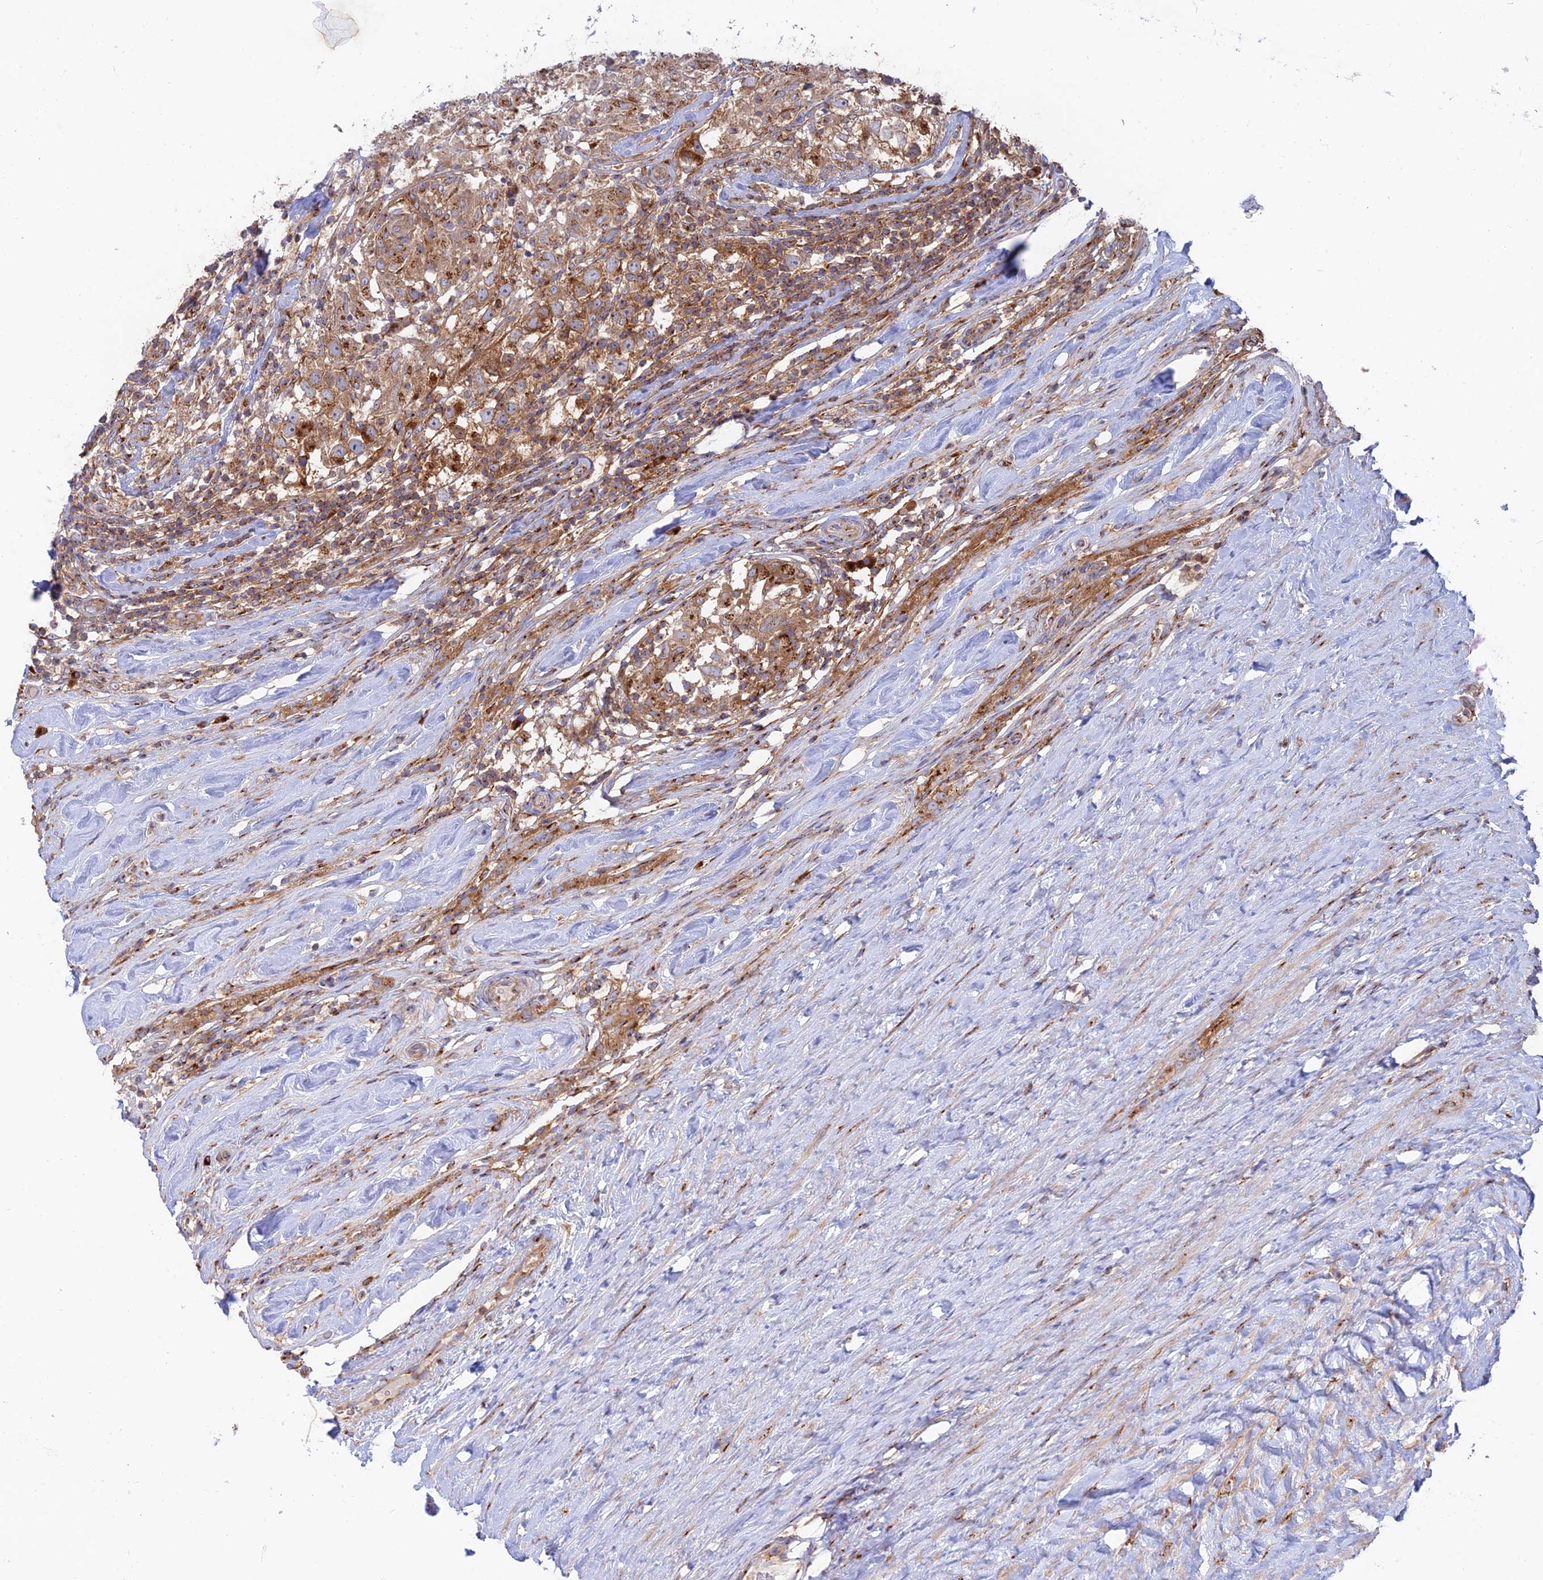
{"staining": {"intensity": "moderate", "quantity": ">75%", "location": "cytoplasmic/membranous"}, "tissue": "testis cancer", "cell_type": "Tumor cells", "image_type": "cancer", "snomed": [{"axis": "morphology", "description": "Seminoma, NOS"}, {"axis": "topography", "description": "Testis"}], "caption": "High-magnification brightfield microscopy of testis seminoma stained with DAB (brown) and counterstained with hematoxylin (blue). tumor cells exhibit moderate cytoplasmic/membranous expression is identified in approximately>75% of cells.", "gene": "GOLGA3", "patient": {"sex": "male", "age": 46}}